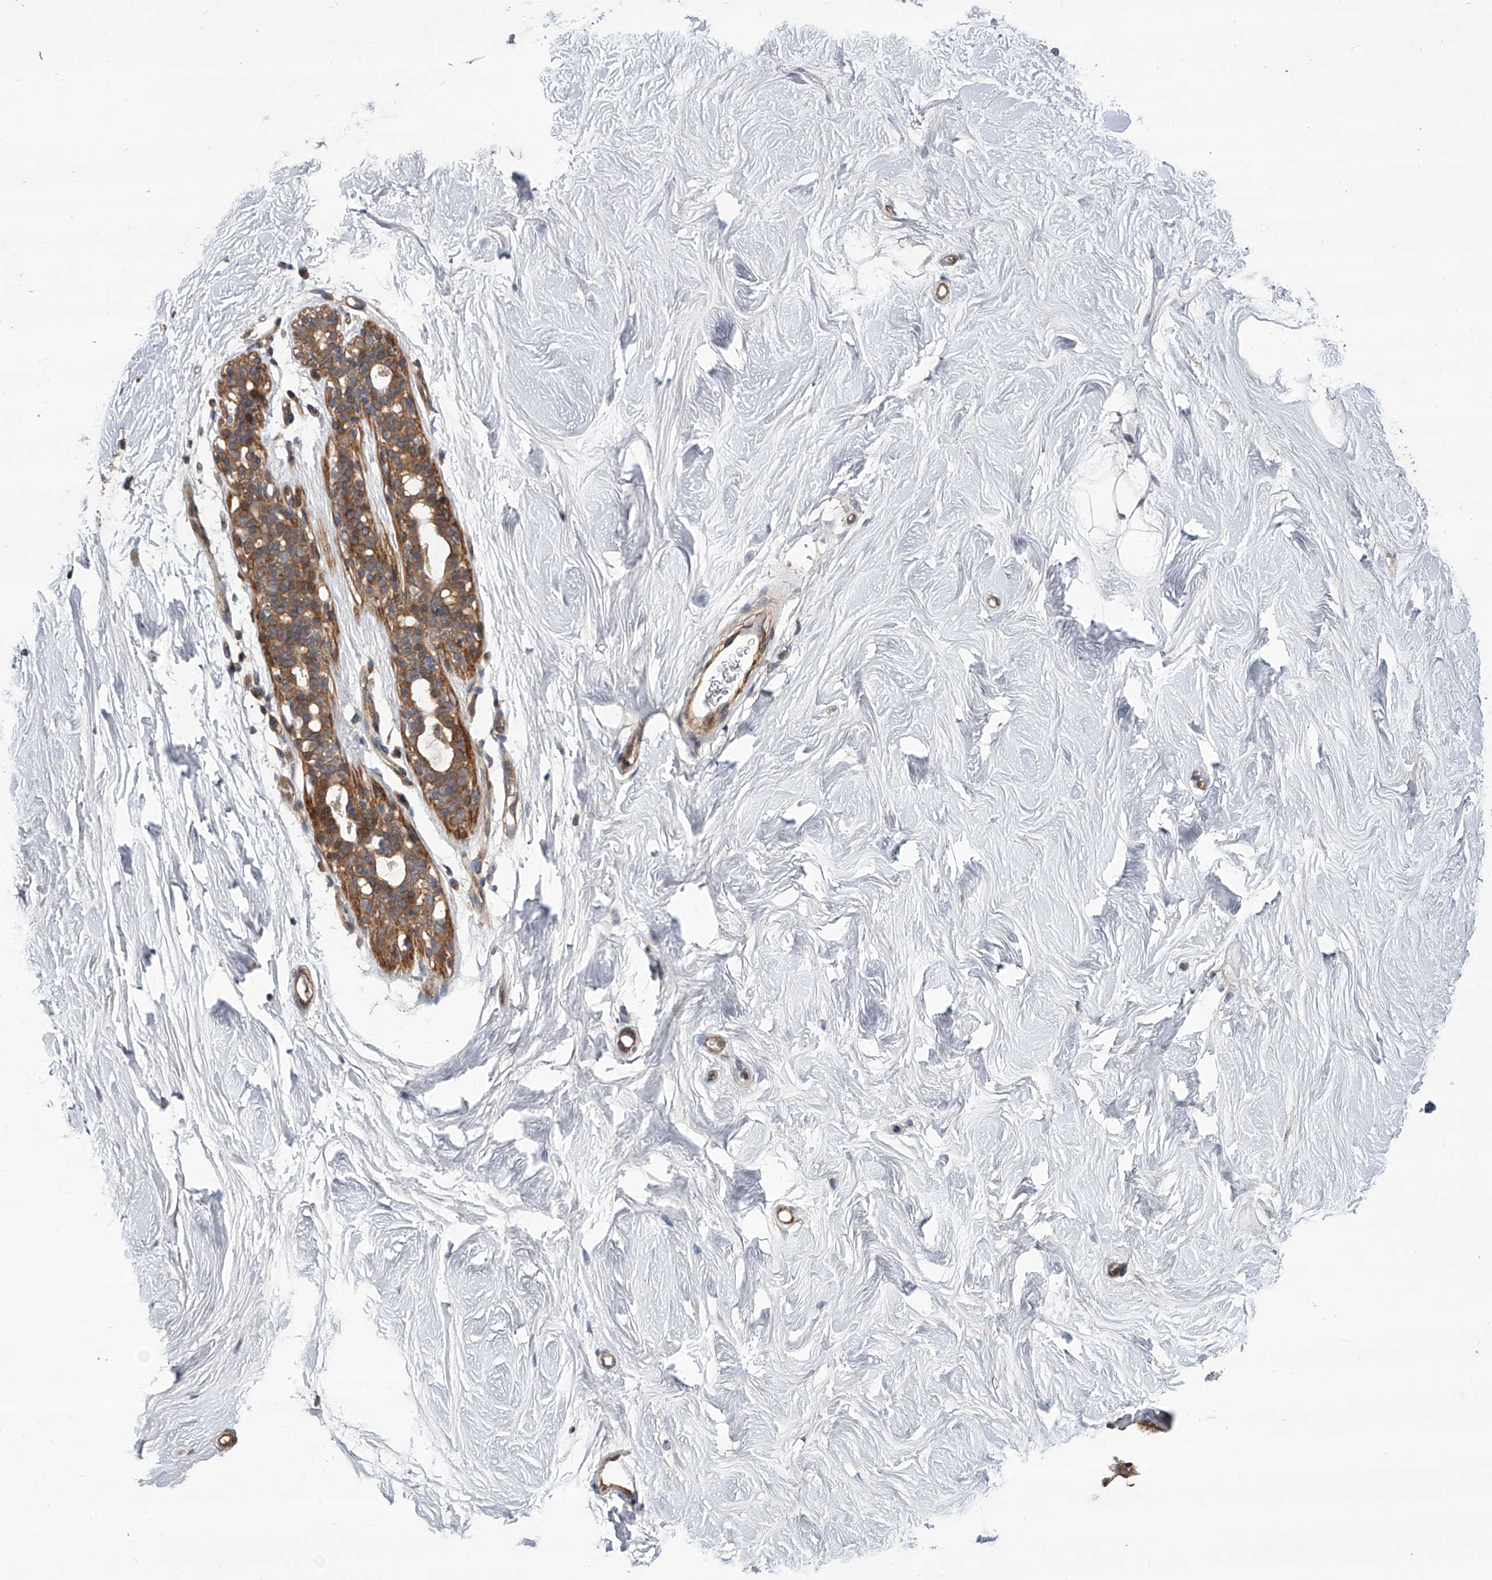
{"staining": {"intensity": "negative", "quantity": "none", "location": "none"}, "tissue": "breast", "cell_type": "Adipocytes", "image_type": "normal", "snomed": [{"axis": "morphology", "description": "Normal tissue, NOS"}, {"axis": "topography", "description": "Breast"}], "caption": "DAB immunohistochemical staining of unremarkable human breast demonstrates no significant expression in adipocytes. (Brightfield microscopy of DAB immunohistochemistry at high magnification).", "gene": "USP47", "patient": {"sex": "female", "age": 26}}